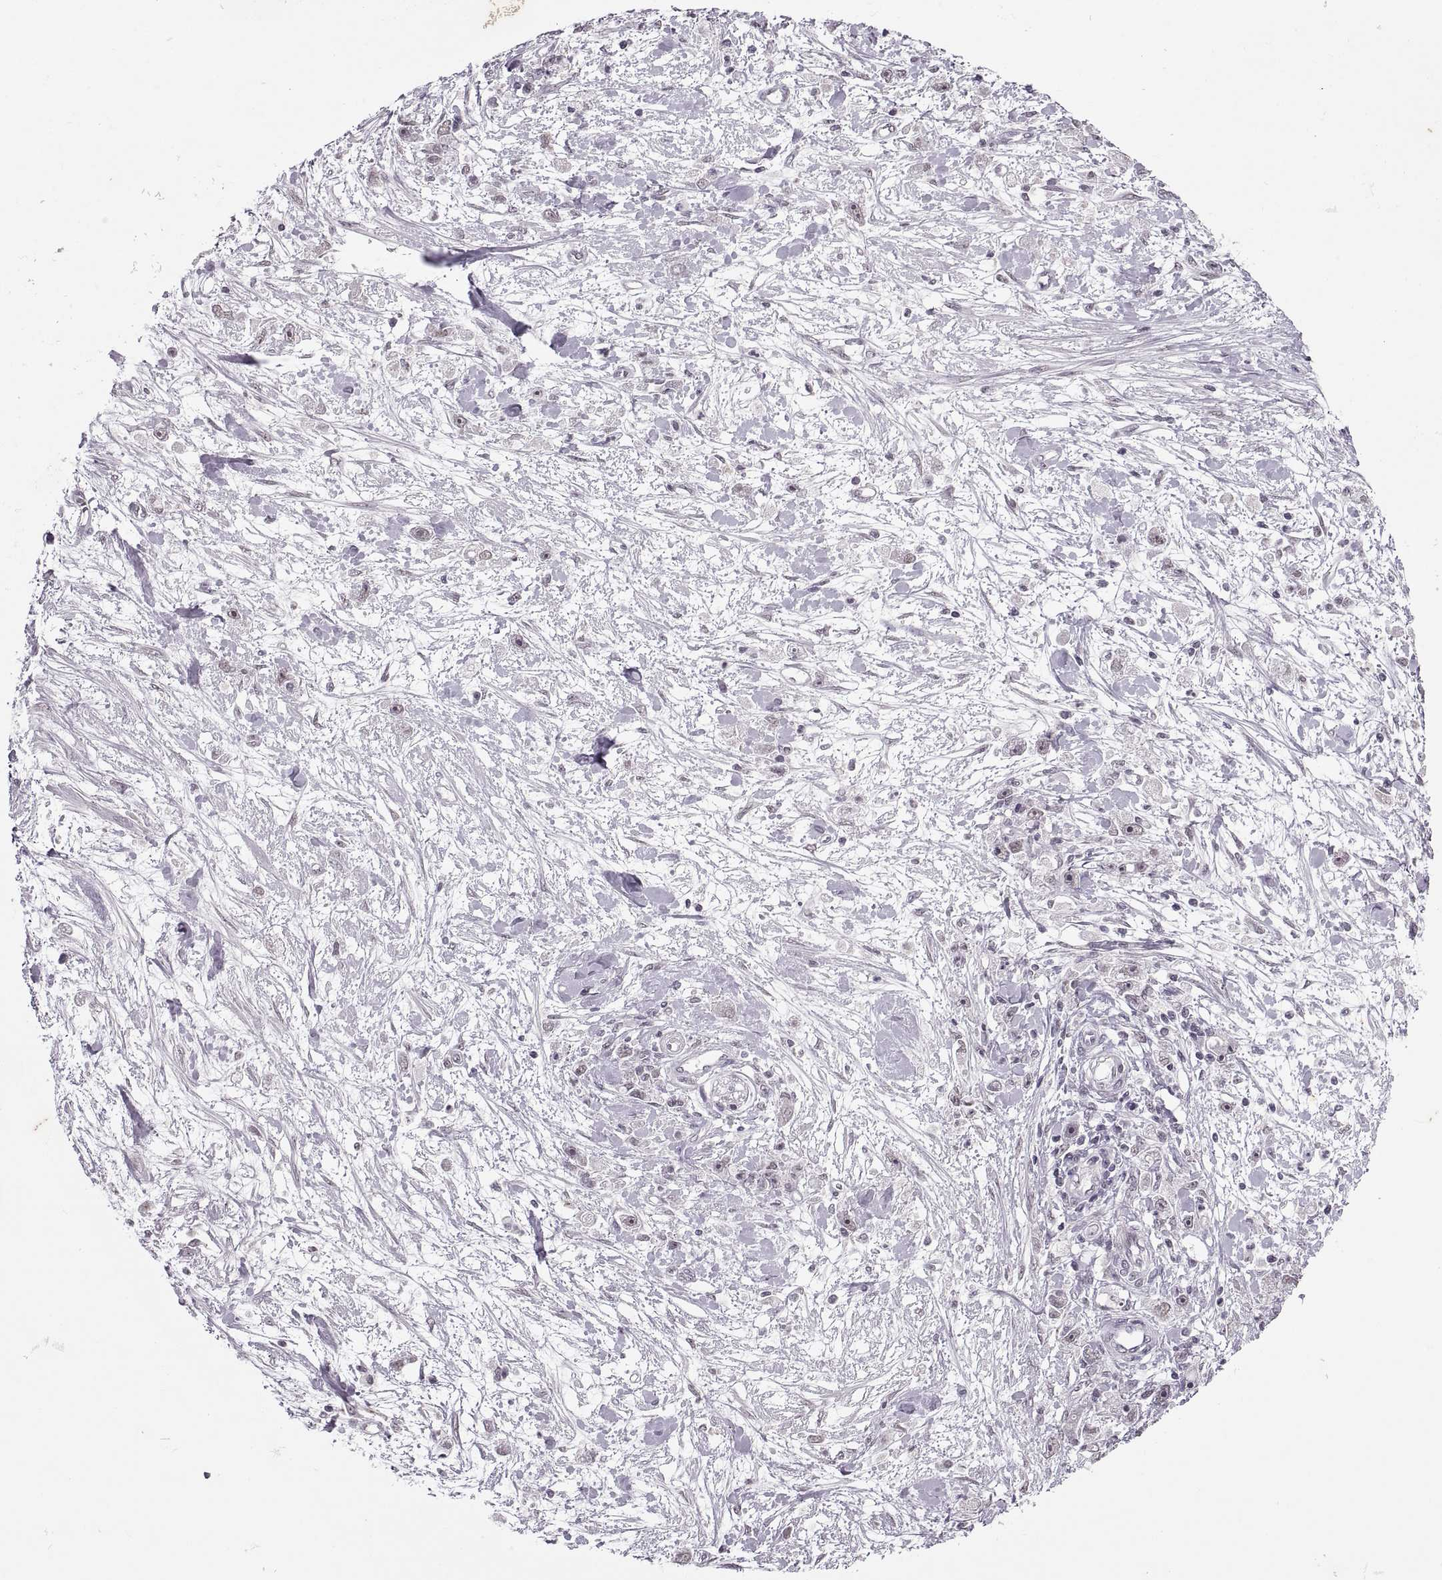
{"staining": {"intensity": "negative", "quantity": "none", "location": "none"}, "tissue": "stomach cancer", "cell_type": "Tumor cells", "image_type": "cancer", "snomed": [{"axis": "morphology", "description": "Adenocarcinoma, NOS"}, {"axis": "topography", "description": "Stomach"}], "caption": "A histopathology image of human adenocarcinoma (stomach) is negative for staining in tumor cells. Nuclei are stained in blue.", "gene": "OTP", "patient": {"sex": "female", "age": 59}}